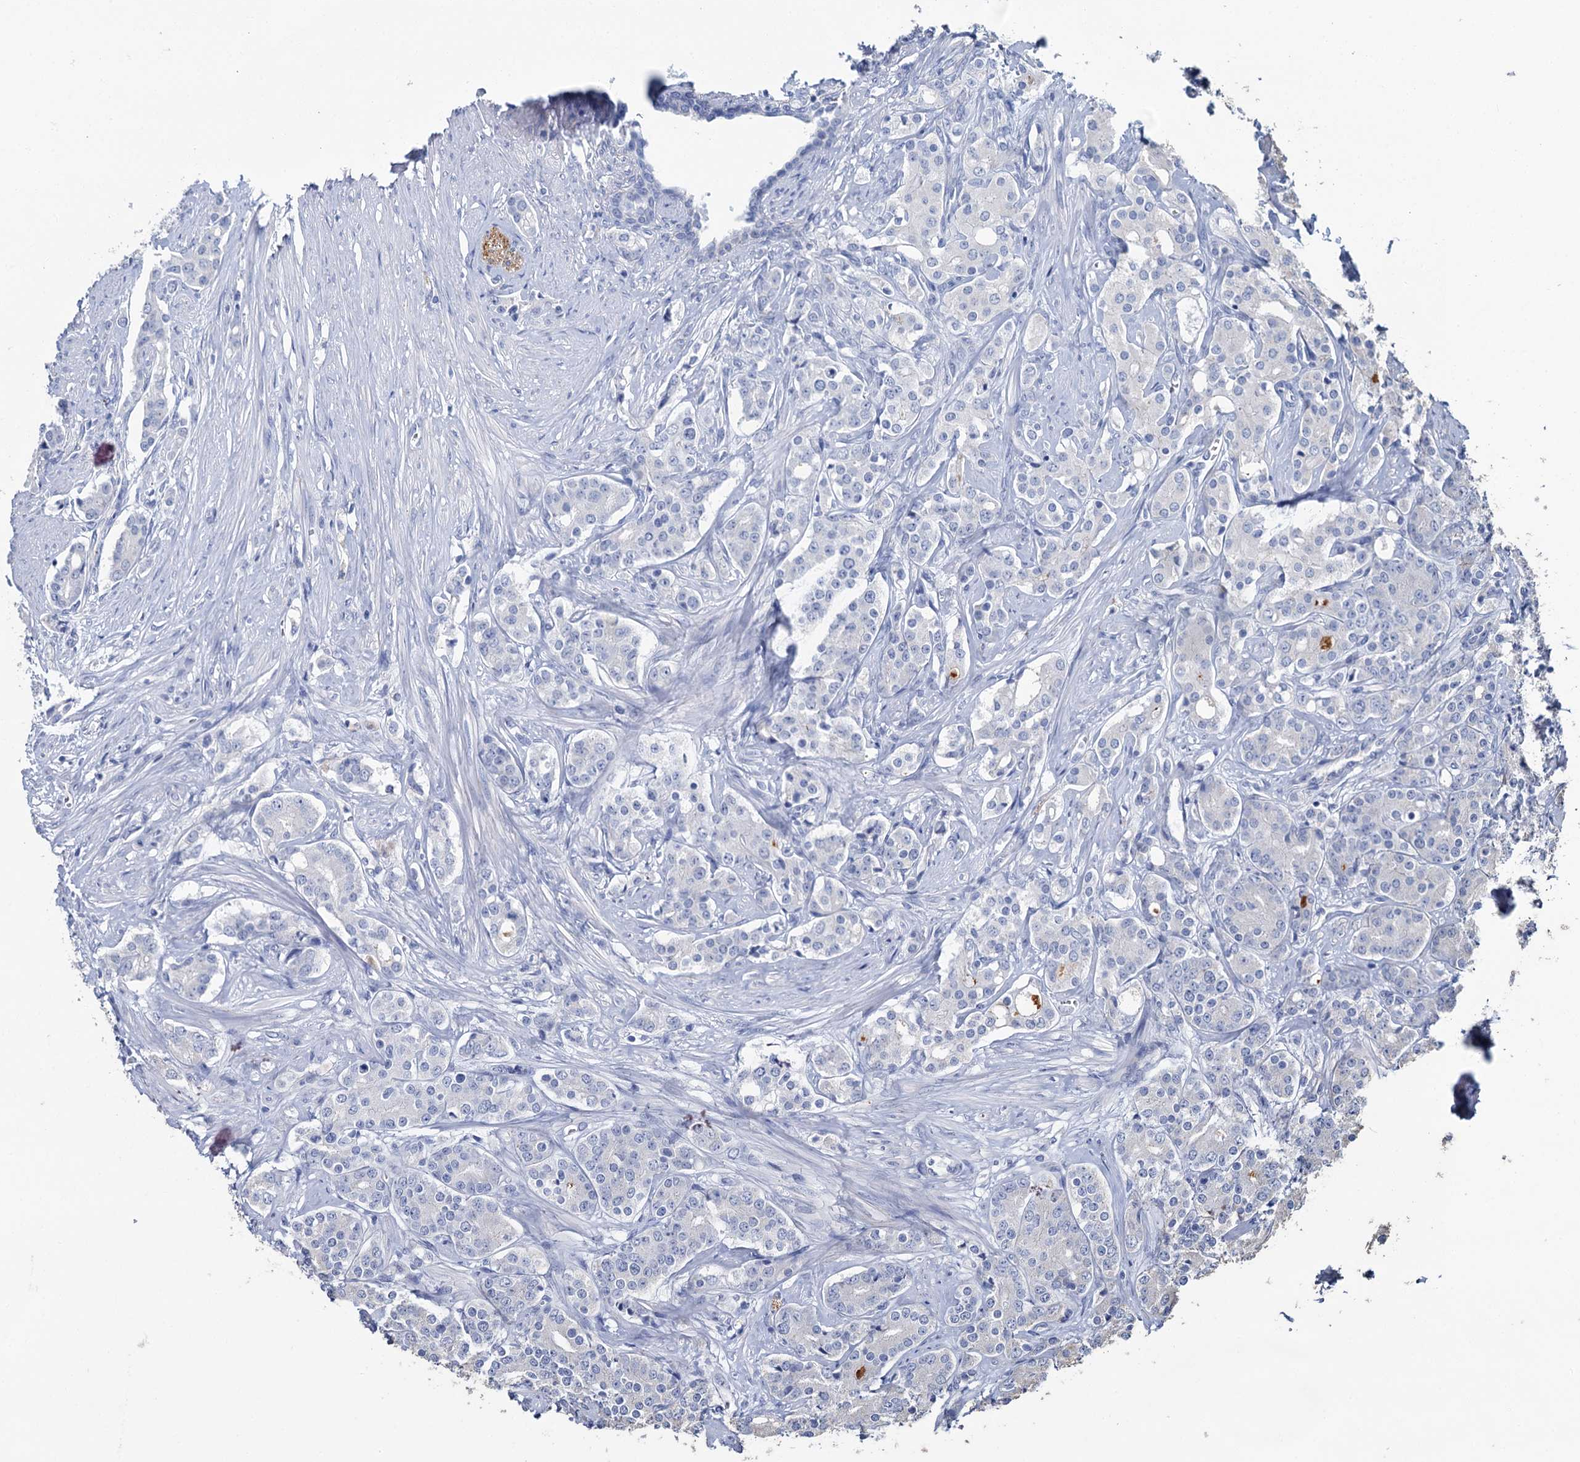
{"staining": {"intensity": "negative", "quantity": "none", "location": "none"}, "tissue": "prostate cancer", "cell_type": "Tumor cells", "image_type": "cancer", "snomed": [{"axis": "morphology", "description": "Adenocarcinoma, High grade"}, {"axis": "topography", "description": "Prostate"}], "caption": "A histopathology image of human prostate cancer (adenocarcinoma (high-grade)) is negative for staining in tumor cells.", "gene": "SNCB", "patient": {"sex": "male", "age": 62}}